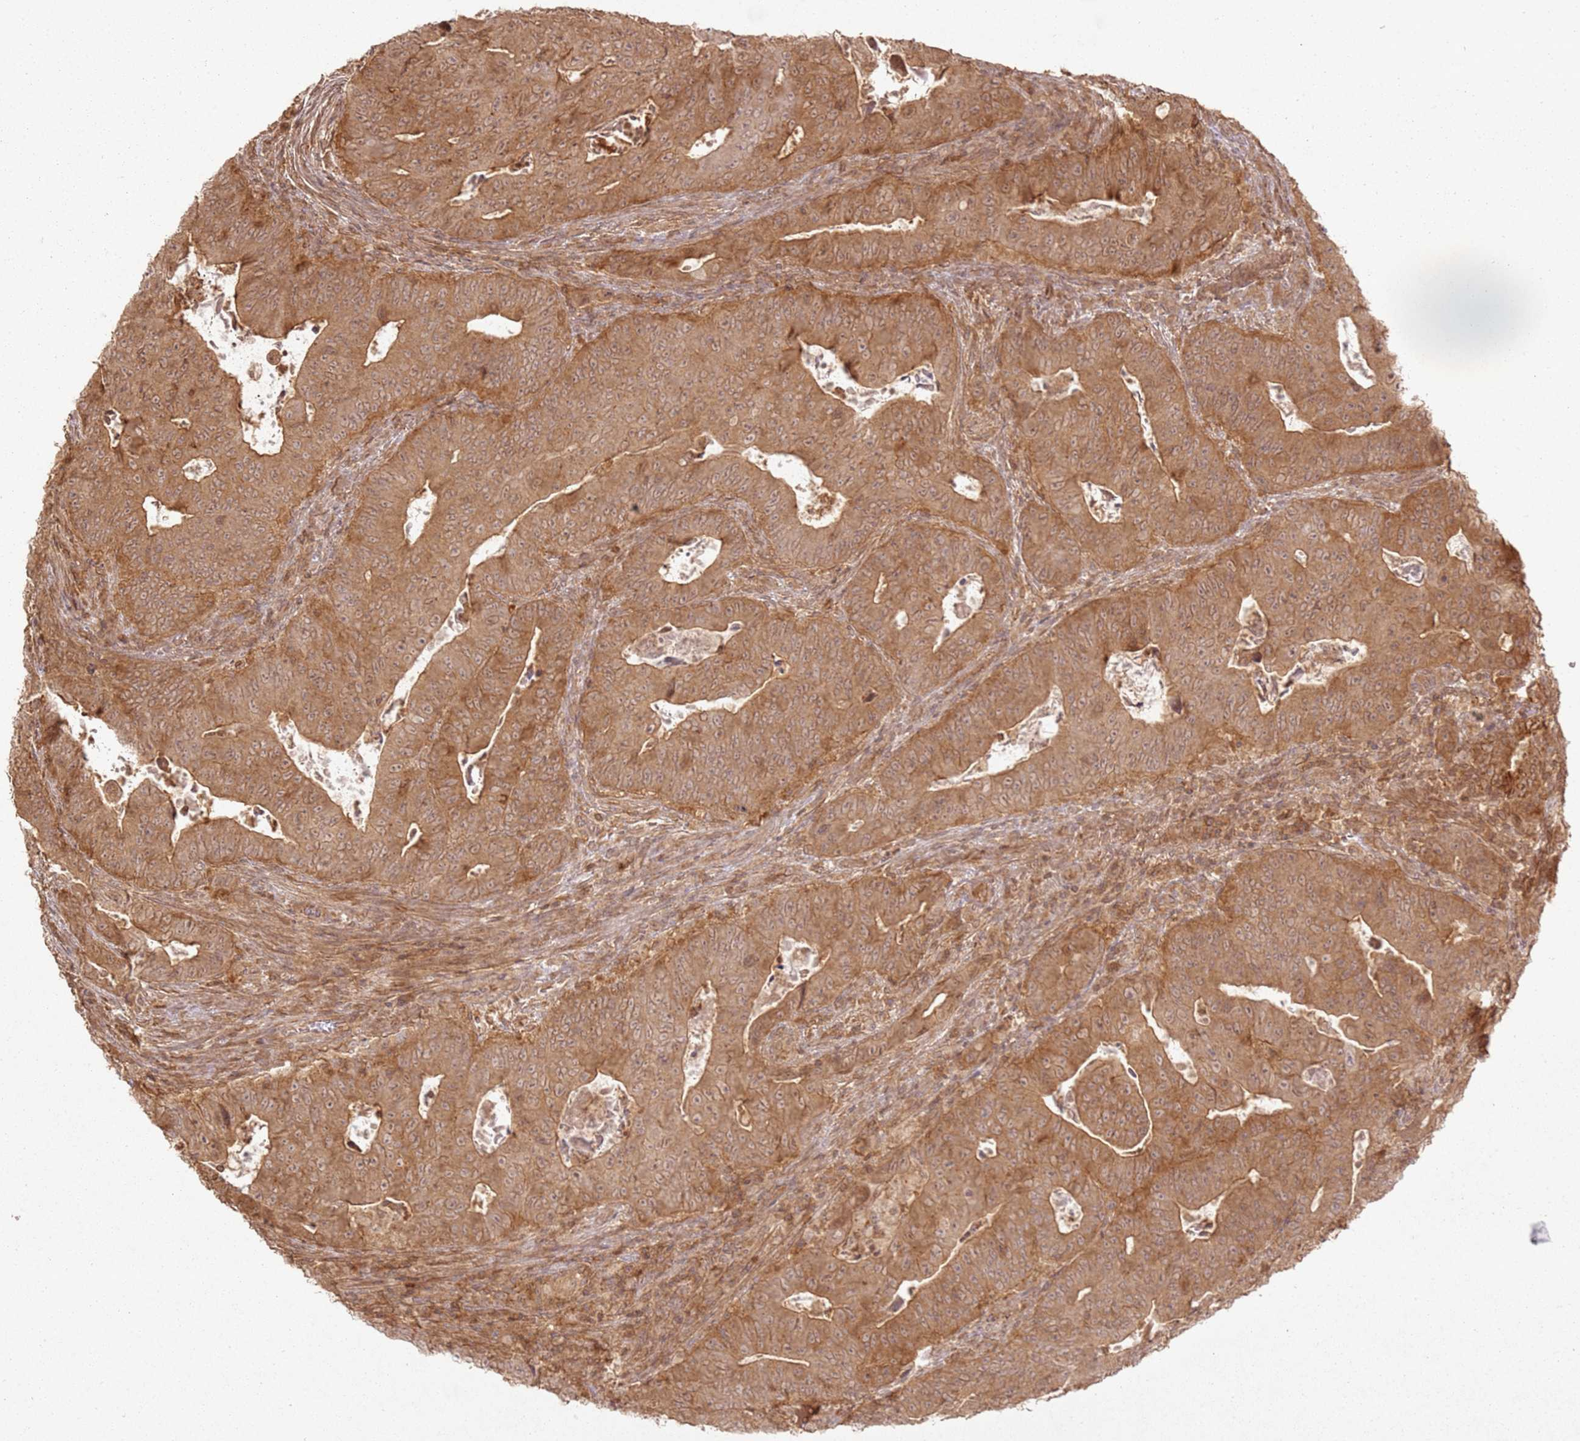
{"staining": {"intensity": "moderate", "quantity": ">75%", "location": "cytoplasmic/membranous"}, "tissue": "colorectal cancer", "cell_type": "Tumor cells", "image_type": "cancer", "snomed": [{"axis": "morphology", "description": "Adenocarcinoma, NOS"}, {"axis": "topography", "description": "Rectum"}], "caption": "Protein staining shows moderate cytoplasmic/membranous staining in about >75% of tumor cells in colorectal adenocarcinoma. The staining was performed using DAB (3,3'-diaminobenzidine), with brown indicating positive protein expression. Nuclei are stained blue with hematoxylin.", "gene": "ZNF776", "patient": {"sex": "female", "age": 75}}